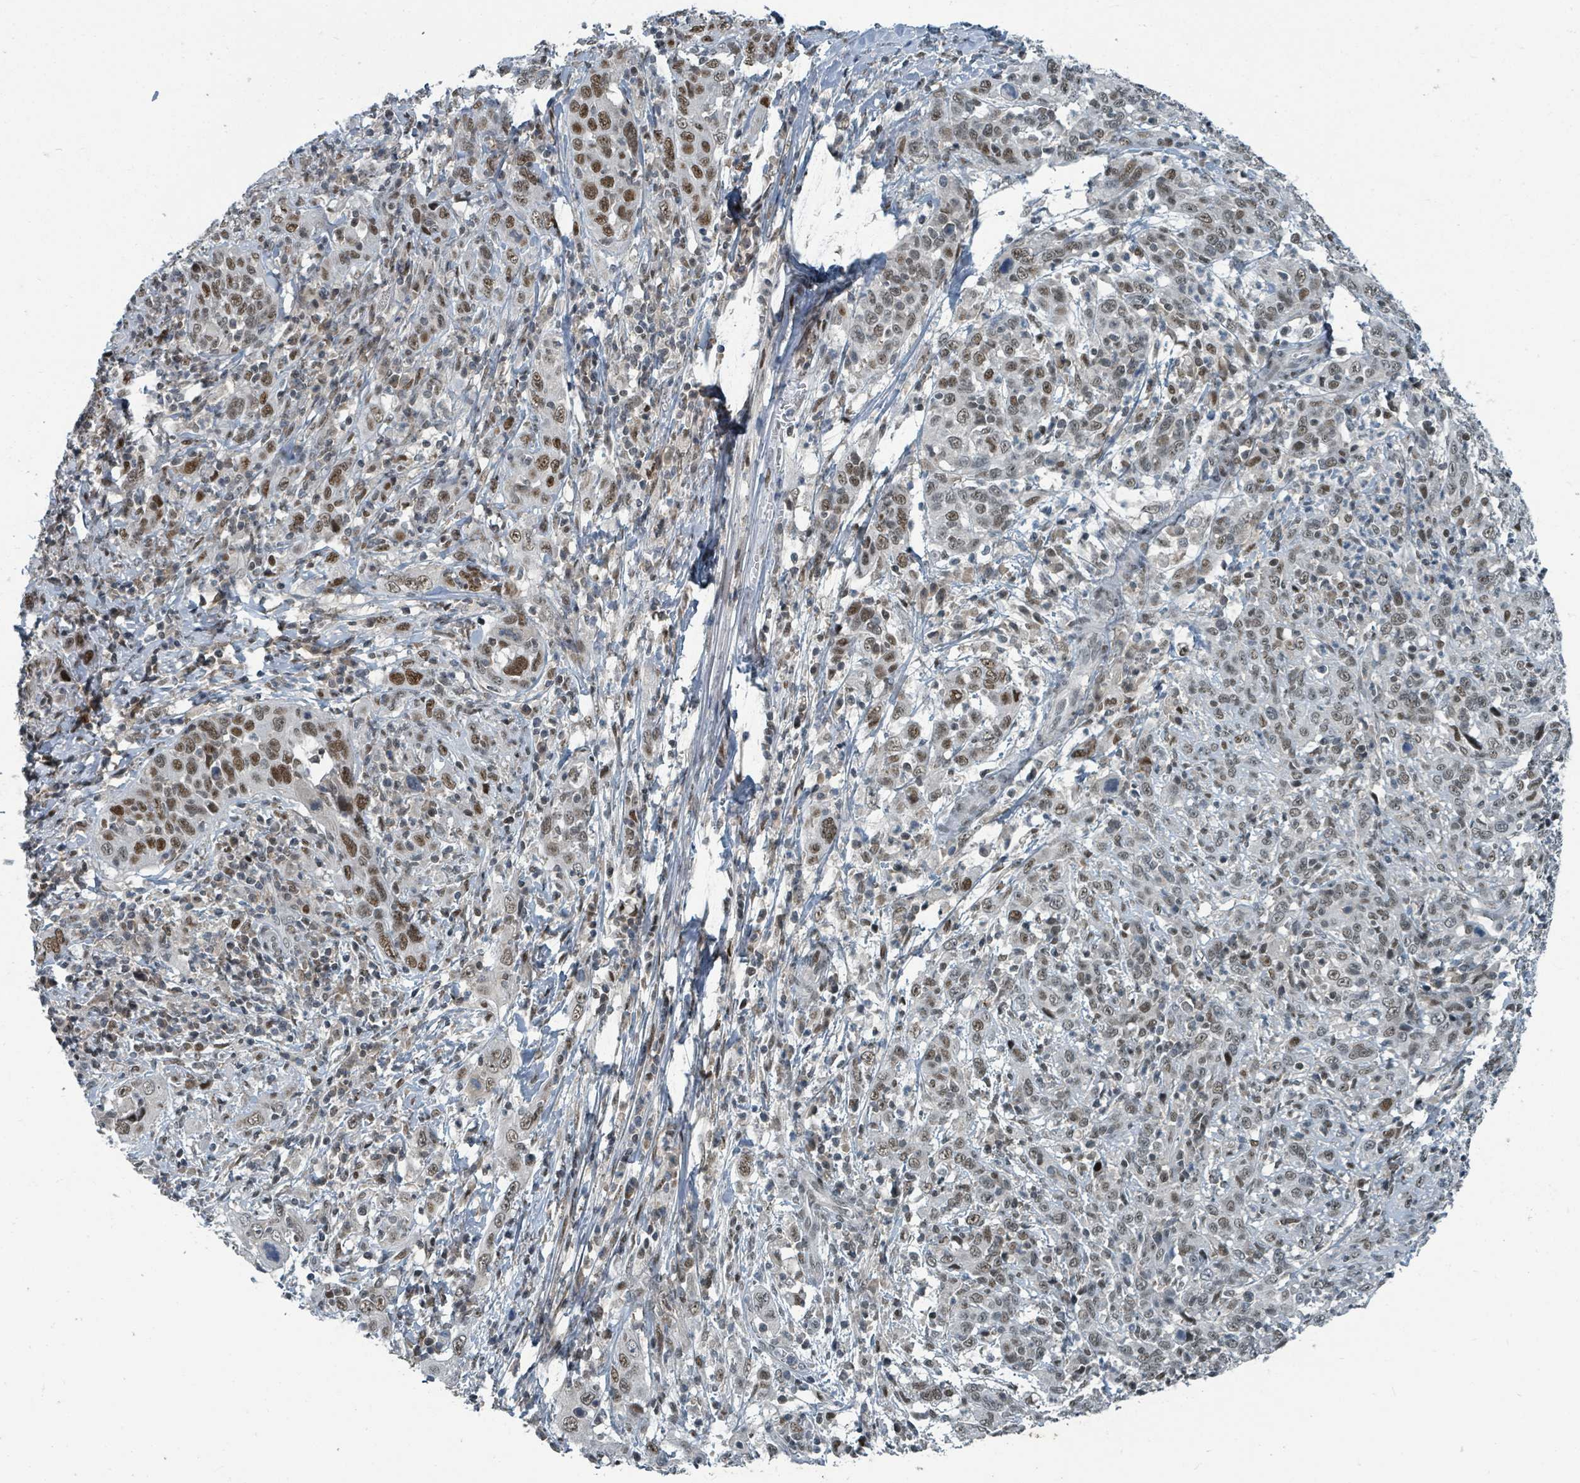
{"staining": {"intensity": "moderate", "quantity": ">75%", "location": "nuclear"}, "tissue": "cervical cancer", "cell_type": "Tumor cells", "image_type": "cancer", "snomed": [{"axis": "morphology", "description": "Squamous cell carcinoma, NOS"}, {"axis": "topography", "description": "Cervix"}], "caption": "A high-resolution photomicrograph shows immunohistochemistry (IHC) staining of cervical squamous cell carcinoma, which demonstrates moderate nuclear expression in approximately >75% of tumor cells. Using DAB (brown) and hematoxylin (blue) stains, captured at high magnification using brightfield microscopy.", "gene": "UCK1", "patient": {"sex": "female", "age": 46}}